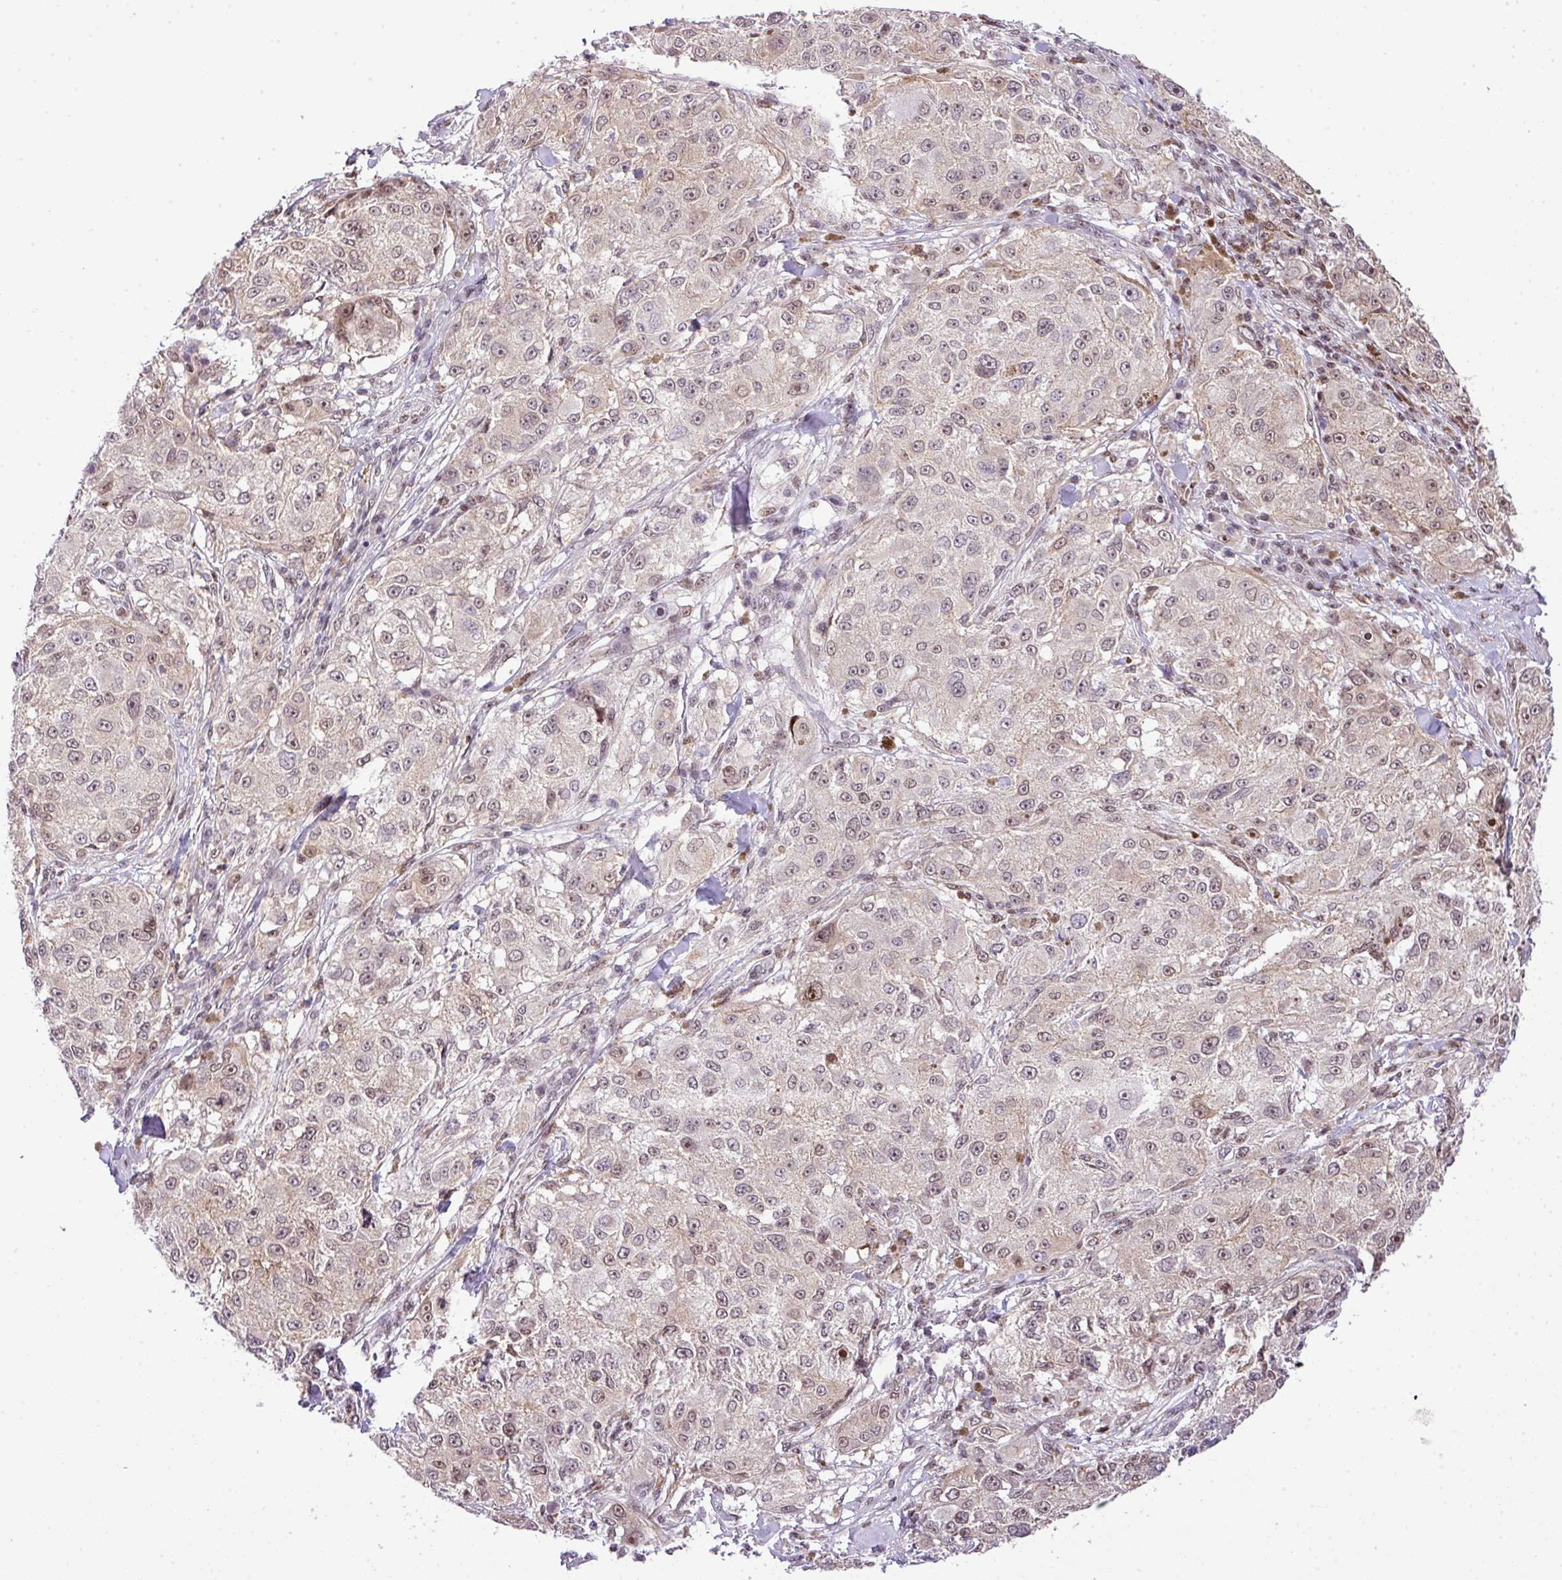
{"staining": {"intensity": "weak", "quantity": "25%-75%", "location": "cytoplasmic/membranous,nuclear"}, "tissue": "melanoma", "cell_type": "Tumor cells", "image_type": "cancer", "snomed": [{"axis": "morphology", "description": "Necrosis, NOS"}, {"axis": "morphology", "description": "Malignant melanoma, NOS"}, {"axis": "topography", "description": "Skin"}], "caption": "Weak cytoplasmic/membranous and nuclear positivity for a protein is appreciated in approximately 25%-75% of tumor cells of melanoma using IHC.", "gene": "CCDC137", "patient": {"sex": "female", "age": 87}}